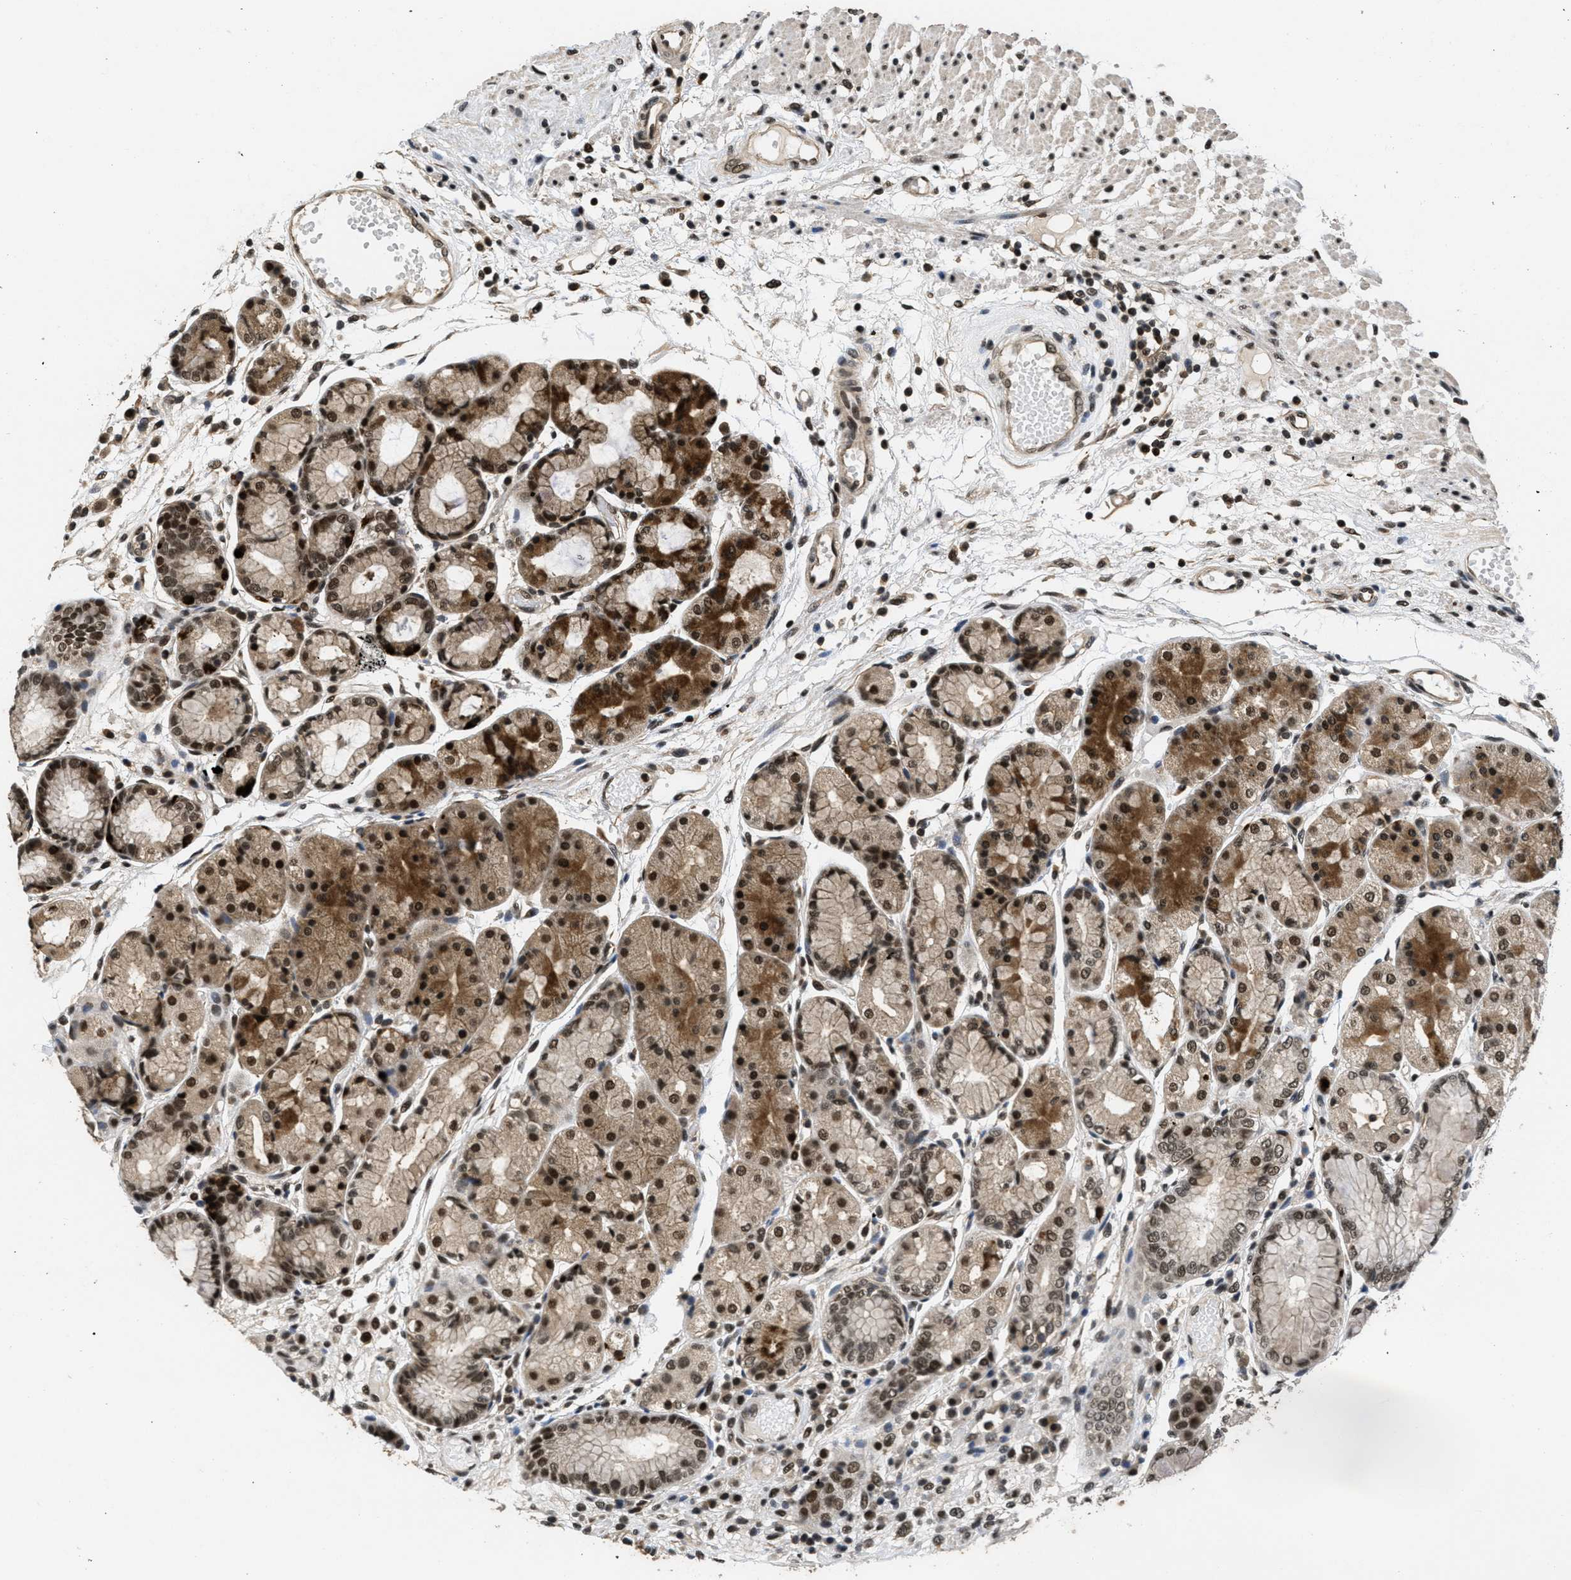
{"staining": {"intensity": "strong", "quantity": ">75%", "location": "cytoplasmic/membranous,nuclear"}, "tissue": "stomach", "cell_type": "Glandular cells", "image_type": "normal", "snomed": [{"axis": "morphology", "description": "Normal tissue, NOS"}, {"axis": "topography", "description": "Stomach, upper"}], "caption": "A brown stain labels strong cytoplasmic/membranous,nuclear staining of a protein in glandular cells of normal human stomach.", "gene": "CUL4B", "patient": {"sex": "male", "age": 72}}